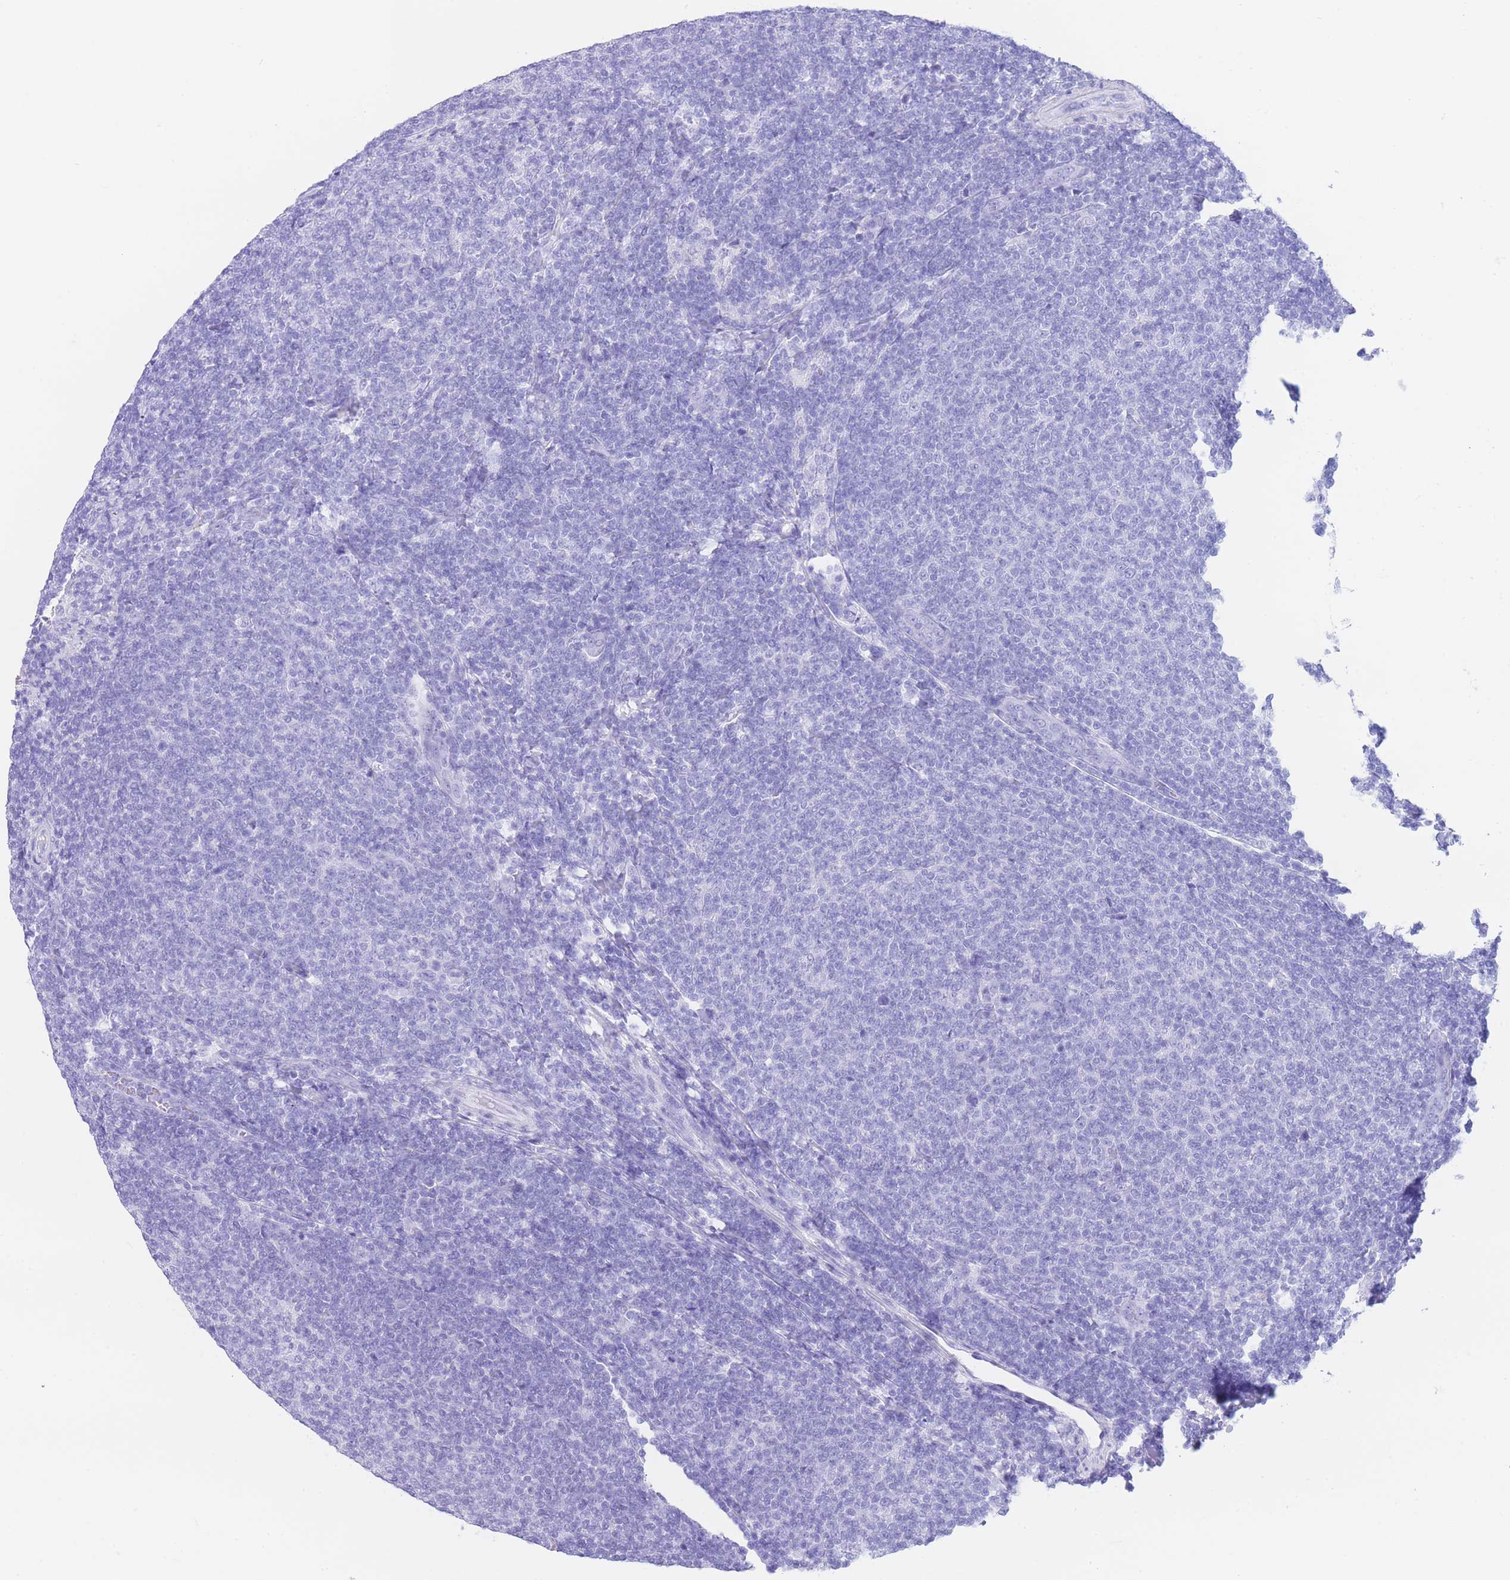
{"staining": {"intensity": "negative", "quantity": "none", "location": "none"}, "tissue": "lymphoma", "cell_type": "Tumor cells", "image_type": "cancer", "snomed": [{"axis": "morphology", "description": "Malignant lymphoma, non-Hodgkin's type, Low grade"}, {"axis": "topography", "description": "Lymph node"}], "caption": "Tumor cells are negative for protein expression in human lymphoma.", "gene": "SLCO1B3", "patient": {"sex": "male", "age": 66}}